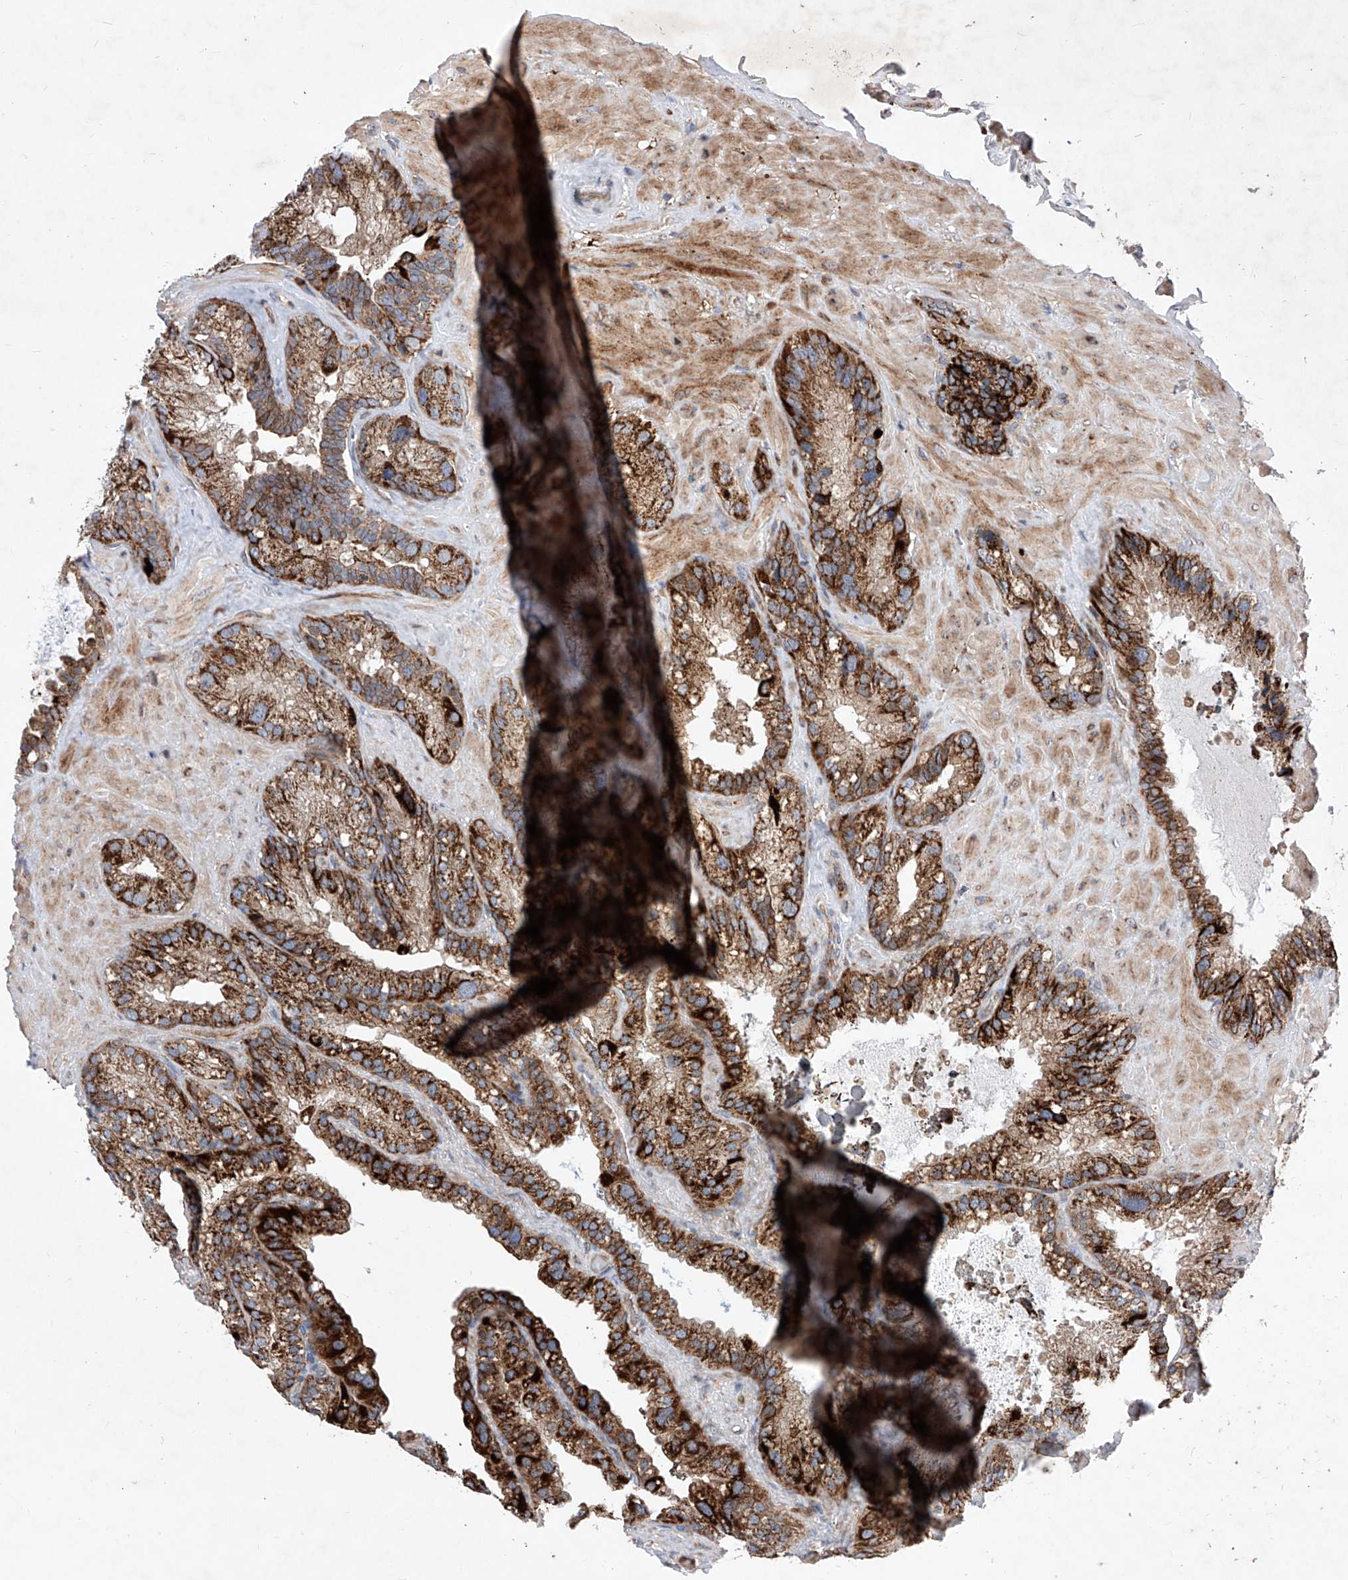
{"staining": {"intensity": "strong", "quantity": ">75%", "location": "cytoplasmic/membranous"}, "tissue": "seminal vesicle", "cell_type": "Glandular cells", "image_type": "normal", "snomed": [{"axis": "morphology", "description": "Normal tissue, NOS"}, {"axis": "topography", "description": "Prostate"}, {"axis": "topography", "description": "Seminal veicle"}], "caption": "IHC staining of normal seminal vesicle, which exhibits high levels of strong cytoplasmic/membranous positivity in approximately >75% of glandular cells indicating strong cytoplasmic/membranous protein expression. The staining was performed using DAB (3,3'-diaminobenzidine) (brown) for protein detection and nuclei were counterstained in hematoxylin (blue).", "gene": "SEMA6A", "patient": {"sex": "male", "age": 68}}